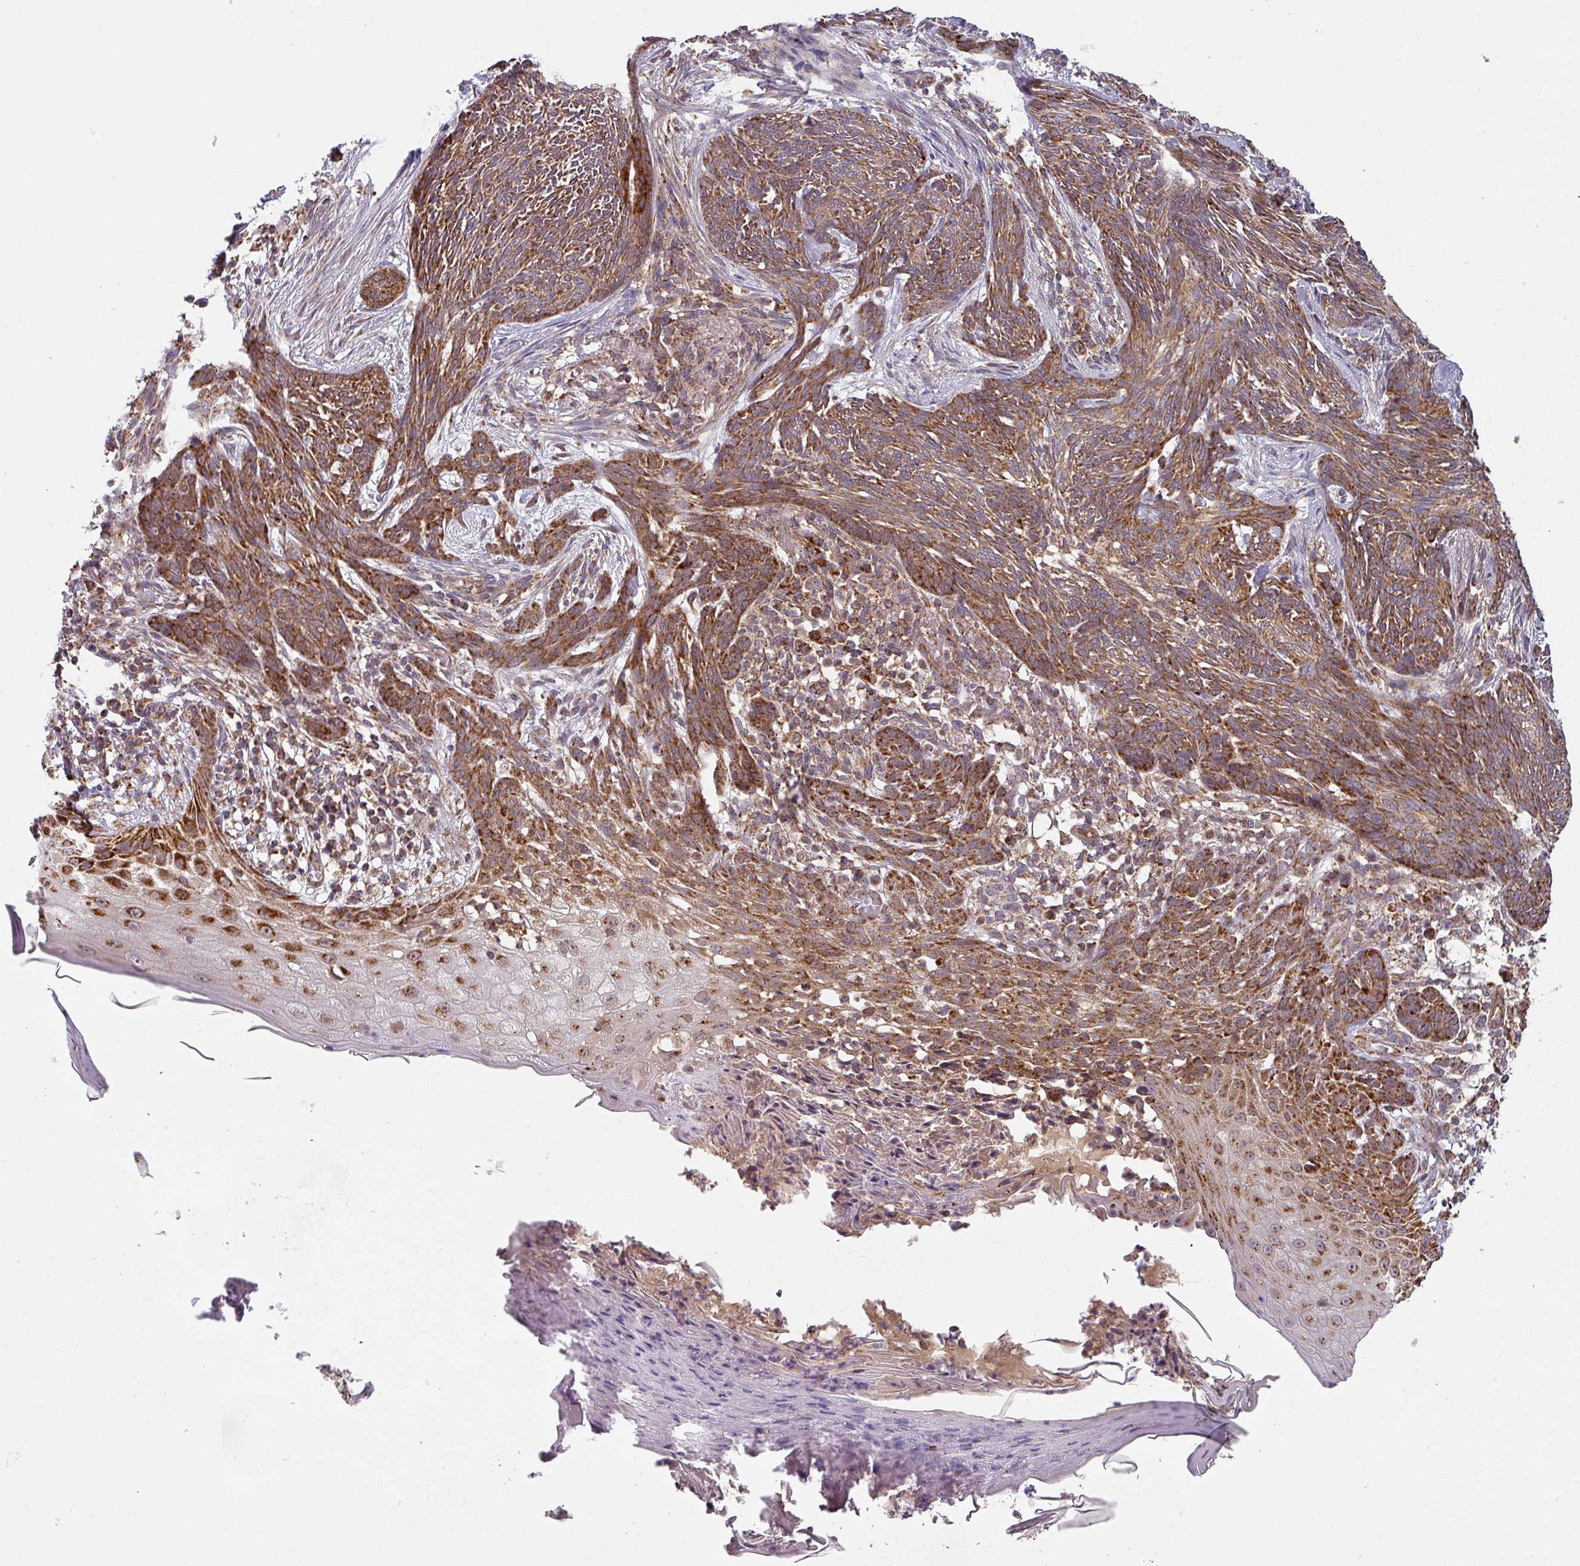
{"staining": {"intensity": "moderate", "quantity": ">75%", "location": "cytoplasmic/membranous"}, "tissue": "skin cancer", "cell_type": "Tumor cells", "image_type": "cancer", "snomed": [{"axis": "morphology", "description": "Basal cell carcinoma"}, {"axis": "topography", "description": "Skin"}], "caption": "A photomicrograph of skin basal cell carcinoma stained for a protein shows moderate cytoplasmic/membranous brown staining in tumor cells. (brown staining indicates protein expression, while blue staining denotes nuclei).", "gene": "MRPS16", "patient": {"sex": "male", "age": 73}}